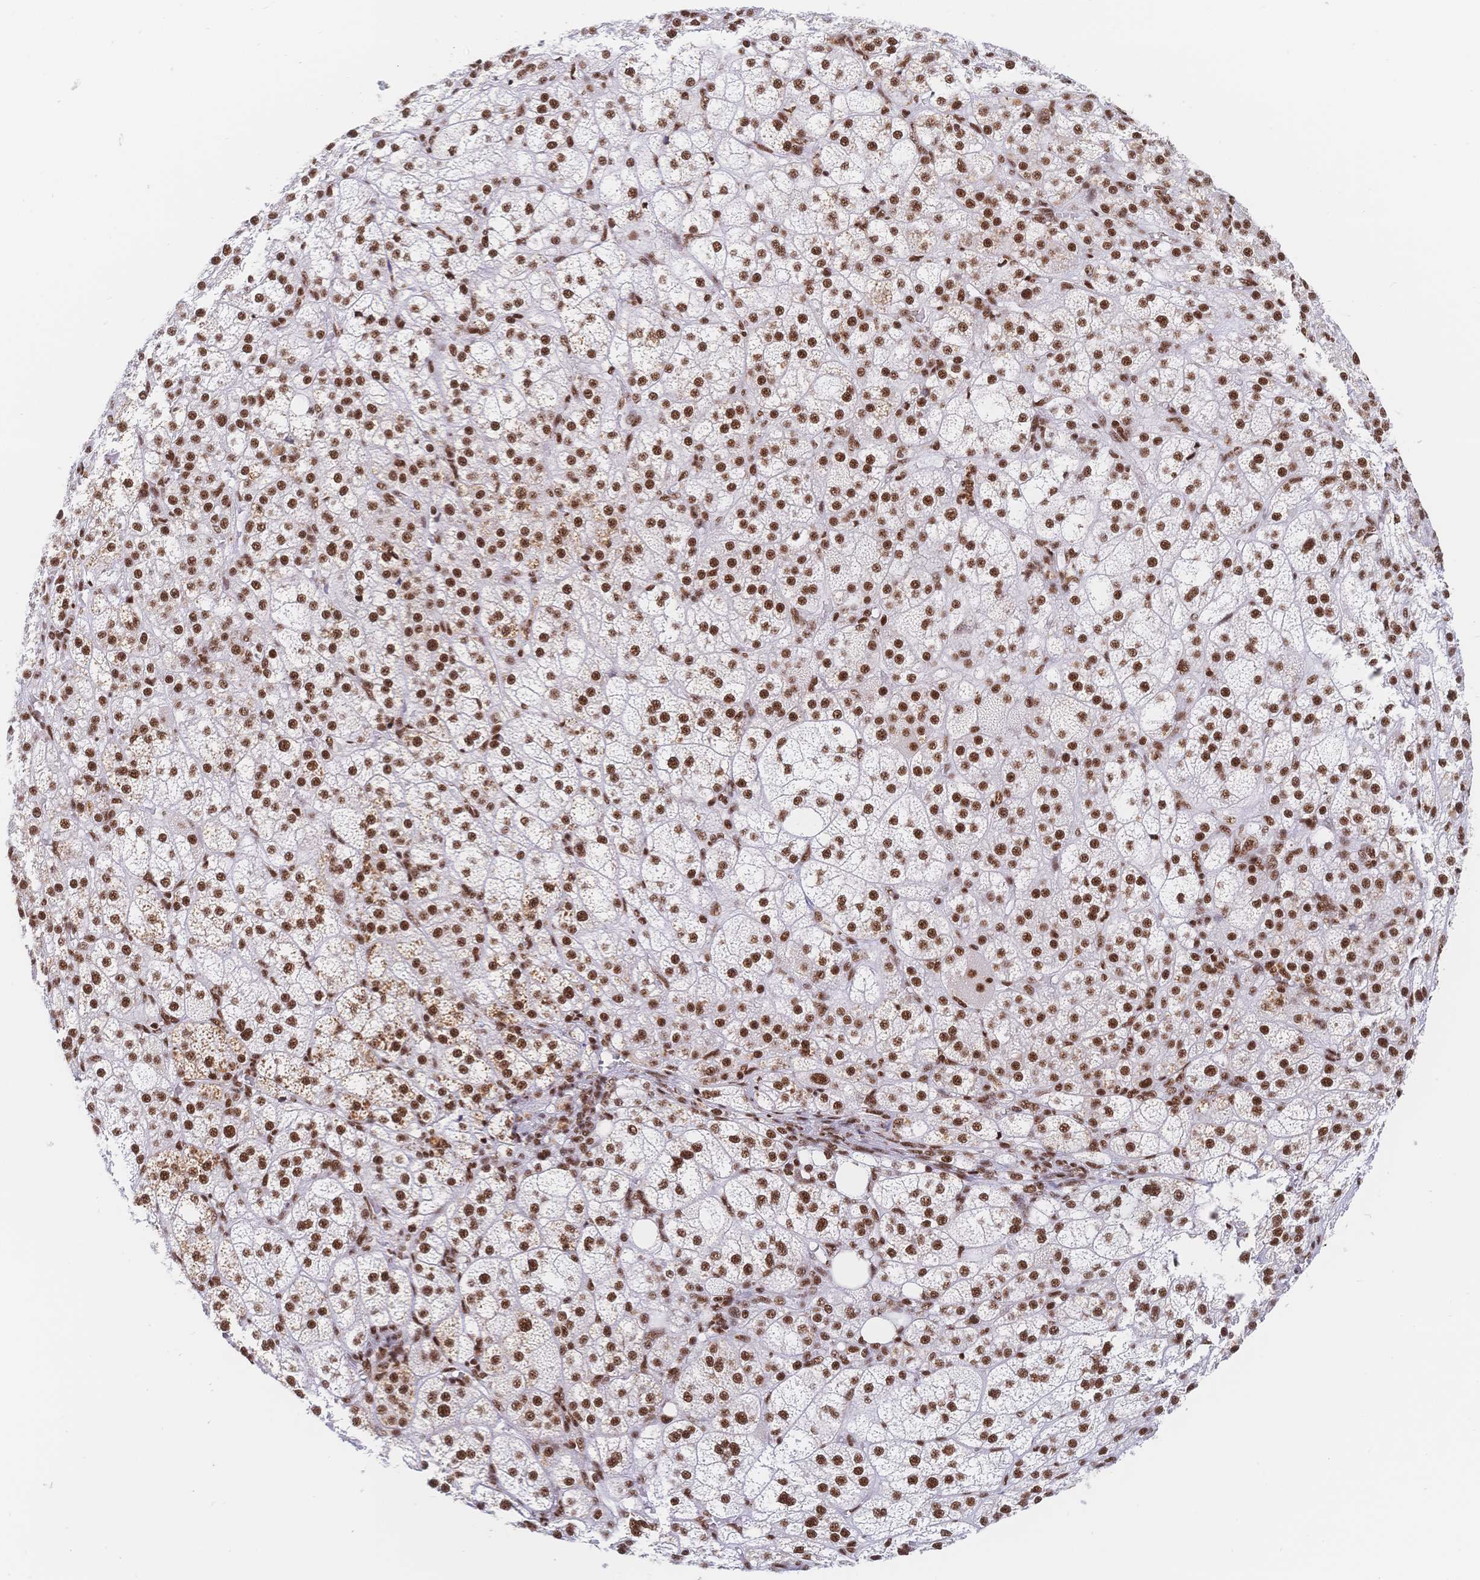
{"staining": {"intensity": "strong", "quantity": ">75%", "location": "nuclear"}, "tissue": "adrenal gland", "cell_type": "Glandular cells", "image_type": "normal", "snomed": [{"axis": "morphology", "description": "Normal tissue, NOS"}, {"axis": "topography", "description": "Adrenal gland"}], "caption": "DAB (3,3'-diaminobenzidine) immunohistochemical staining of benign adrenal gland displays strong nuclear protein staining in approximately >75% of glandular cells. The protein of interest is stained brown, and the nuclei are stained in blue (DAB IHC with brightfield microscopy, high magnification).", "gene": "SRSF1", "patient": {"sex": "female", "age": 60}}